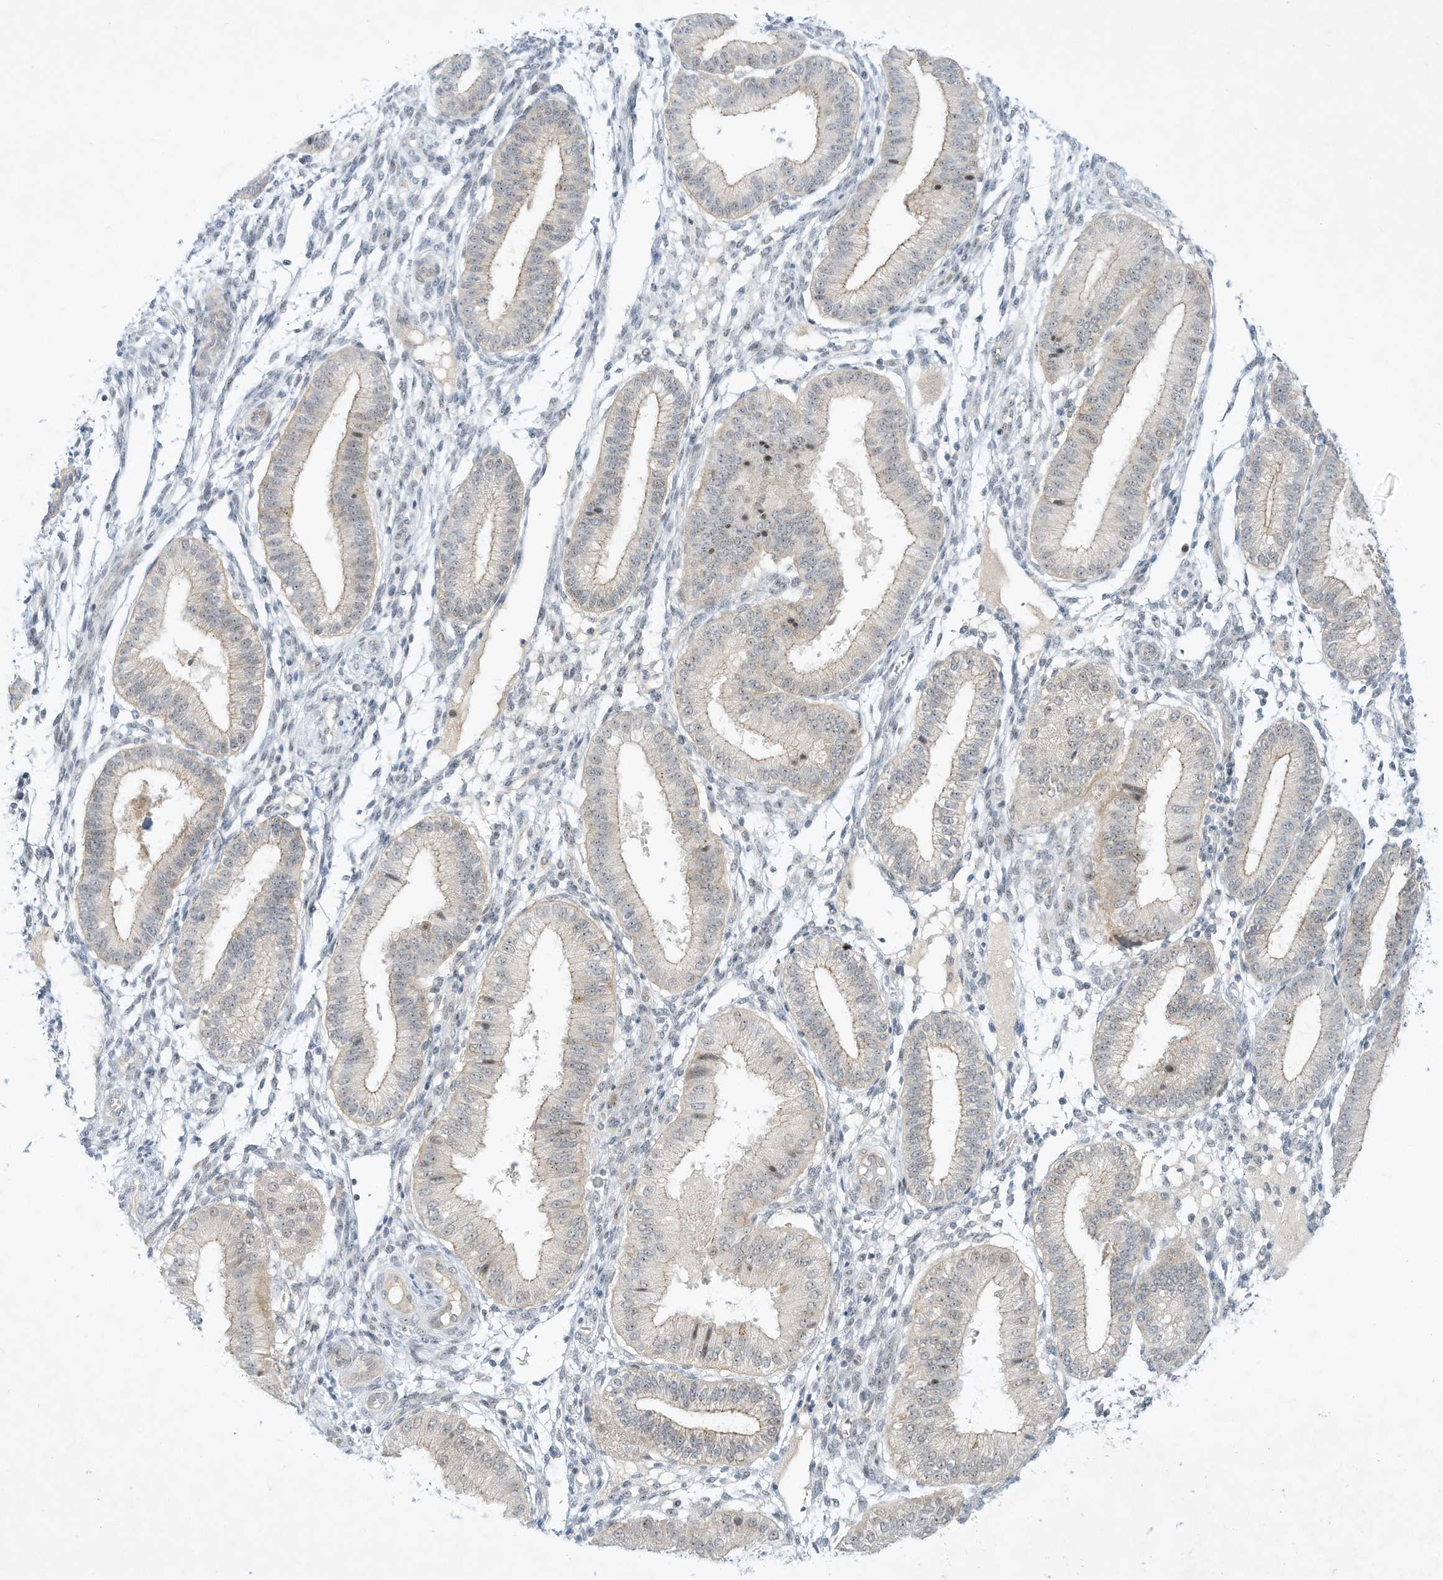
{"staining": {"intensity": "negative", "quantity": "none", "location": "none"}, "tissue": "endometrium", "cell_type": "Cells in endometrial stroma", "image_type": "normal", "snomed": [{"axis": "morphology", "description": "Normal tissue, NOS"}, {"axis": "topography", "description": "Endometrium"}], "caption": "An image of endometrium stained for a protein displays no brown staining in cells in endometrial stroma. Brightfield microscopy of immunohistochemistry stained with DAB (brown) and hematoxylin (blue), captured at high magnification.", "gene": "PAK6", "patient": {"sex": "female", "age": 39}}